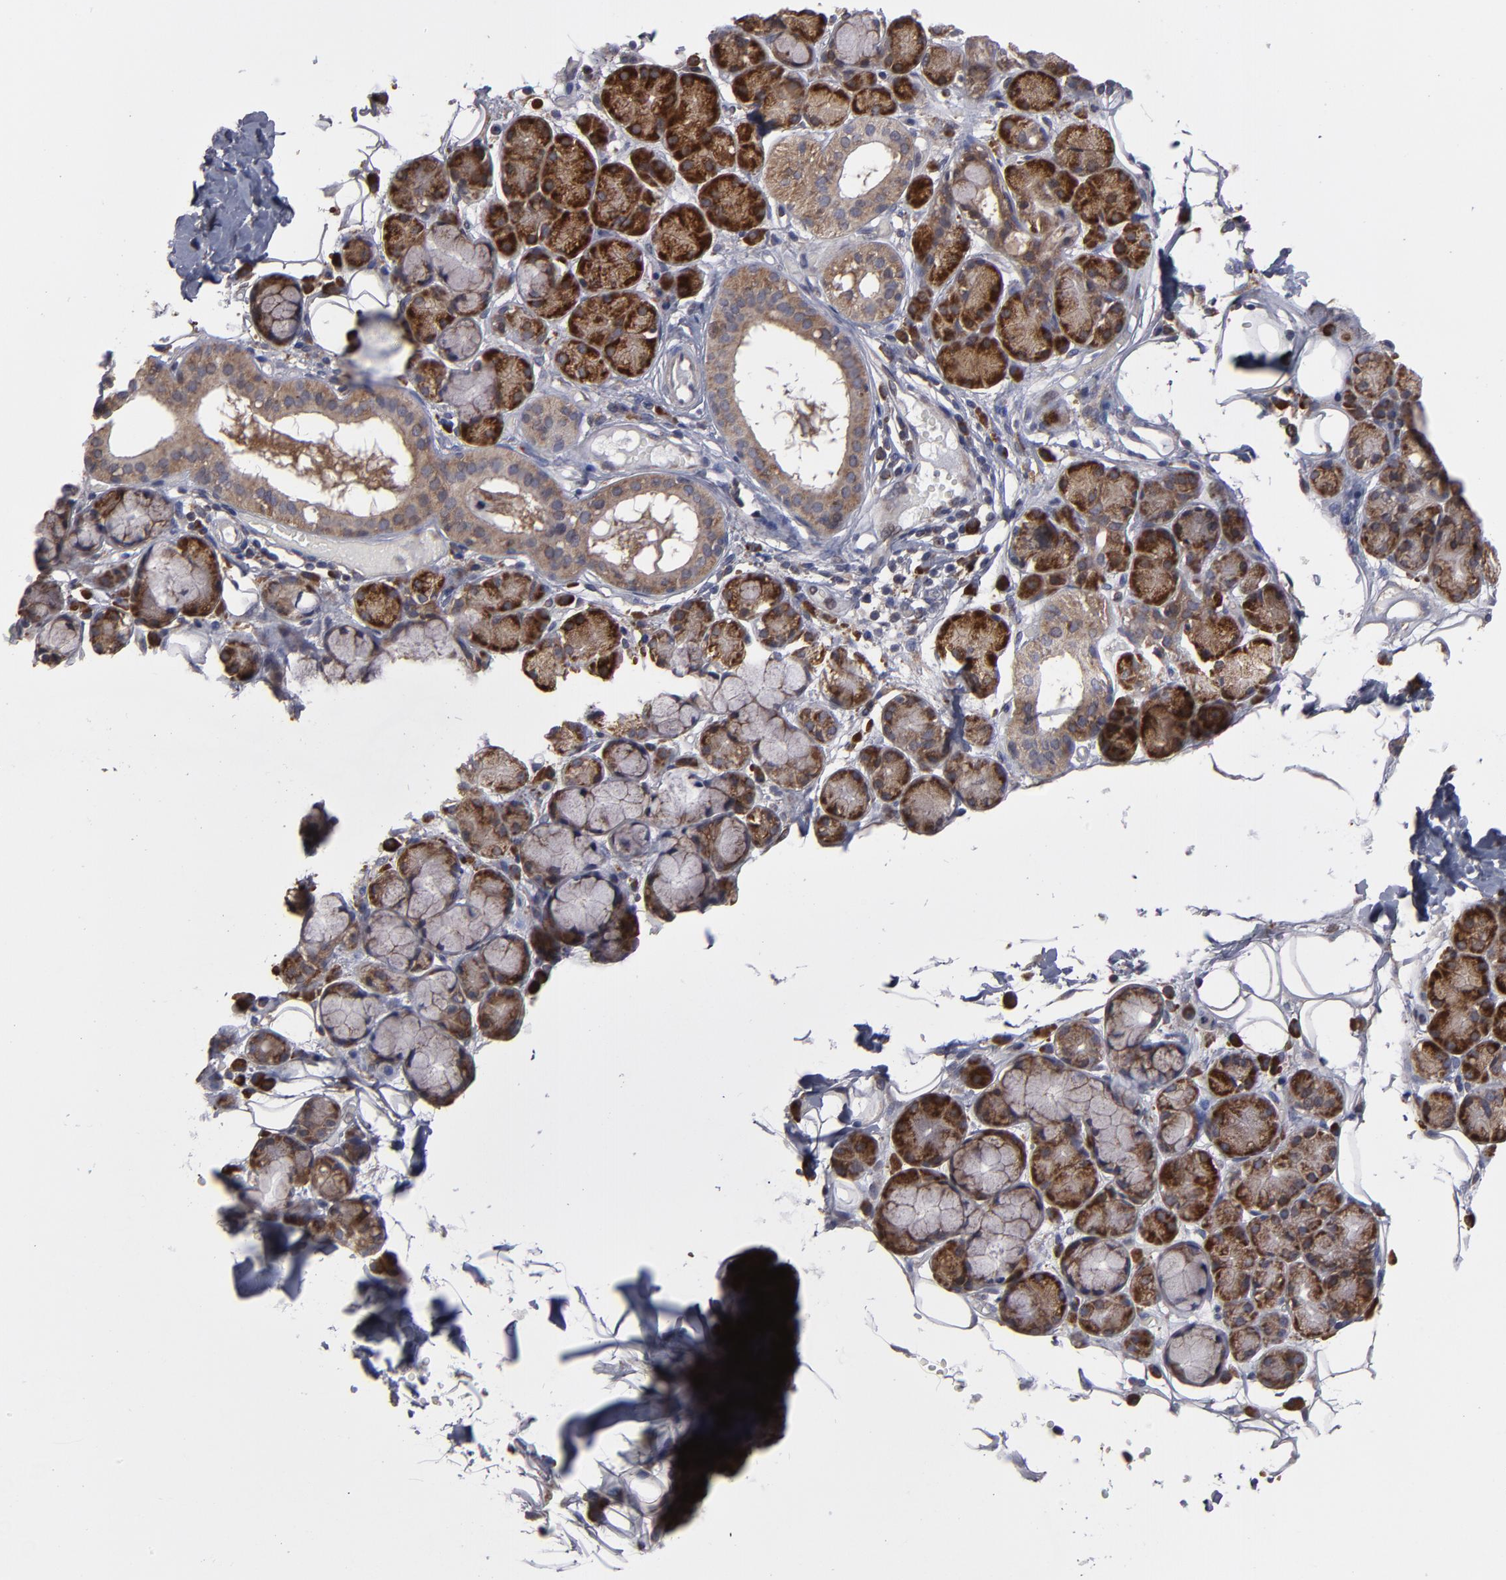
{"staining": {"intensity": "strong", "quantity": ">75%", "location": "cytoplasmic/membranous"}, "tissue": "salivary gland", "cell_type": "Glandular cells", "image_type": "normal", "snomed": [{"axis": "morphology", "description": "Normal tissue, NOS"}, {"axis": "topography", "description": "Skeletal muscle"}, {"axis": "topography", "description": "Oral tissue"}, {"axis": "topography", "description": "Salivary gland"}, {"axis": "topography", "description": "Peripheral nerve tissue"}], "caption": "Brown immunohistochemical staining in normal salivary gland reveals strong cytoplasmic/membranous positivity in approximately >75% of glandular cells. (brown staining indicates protein expression, while blue staining denotes nuclei).", "gene": "SND1", "patient": {"sex": "male", "age": 54}}